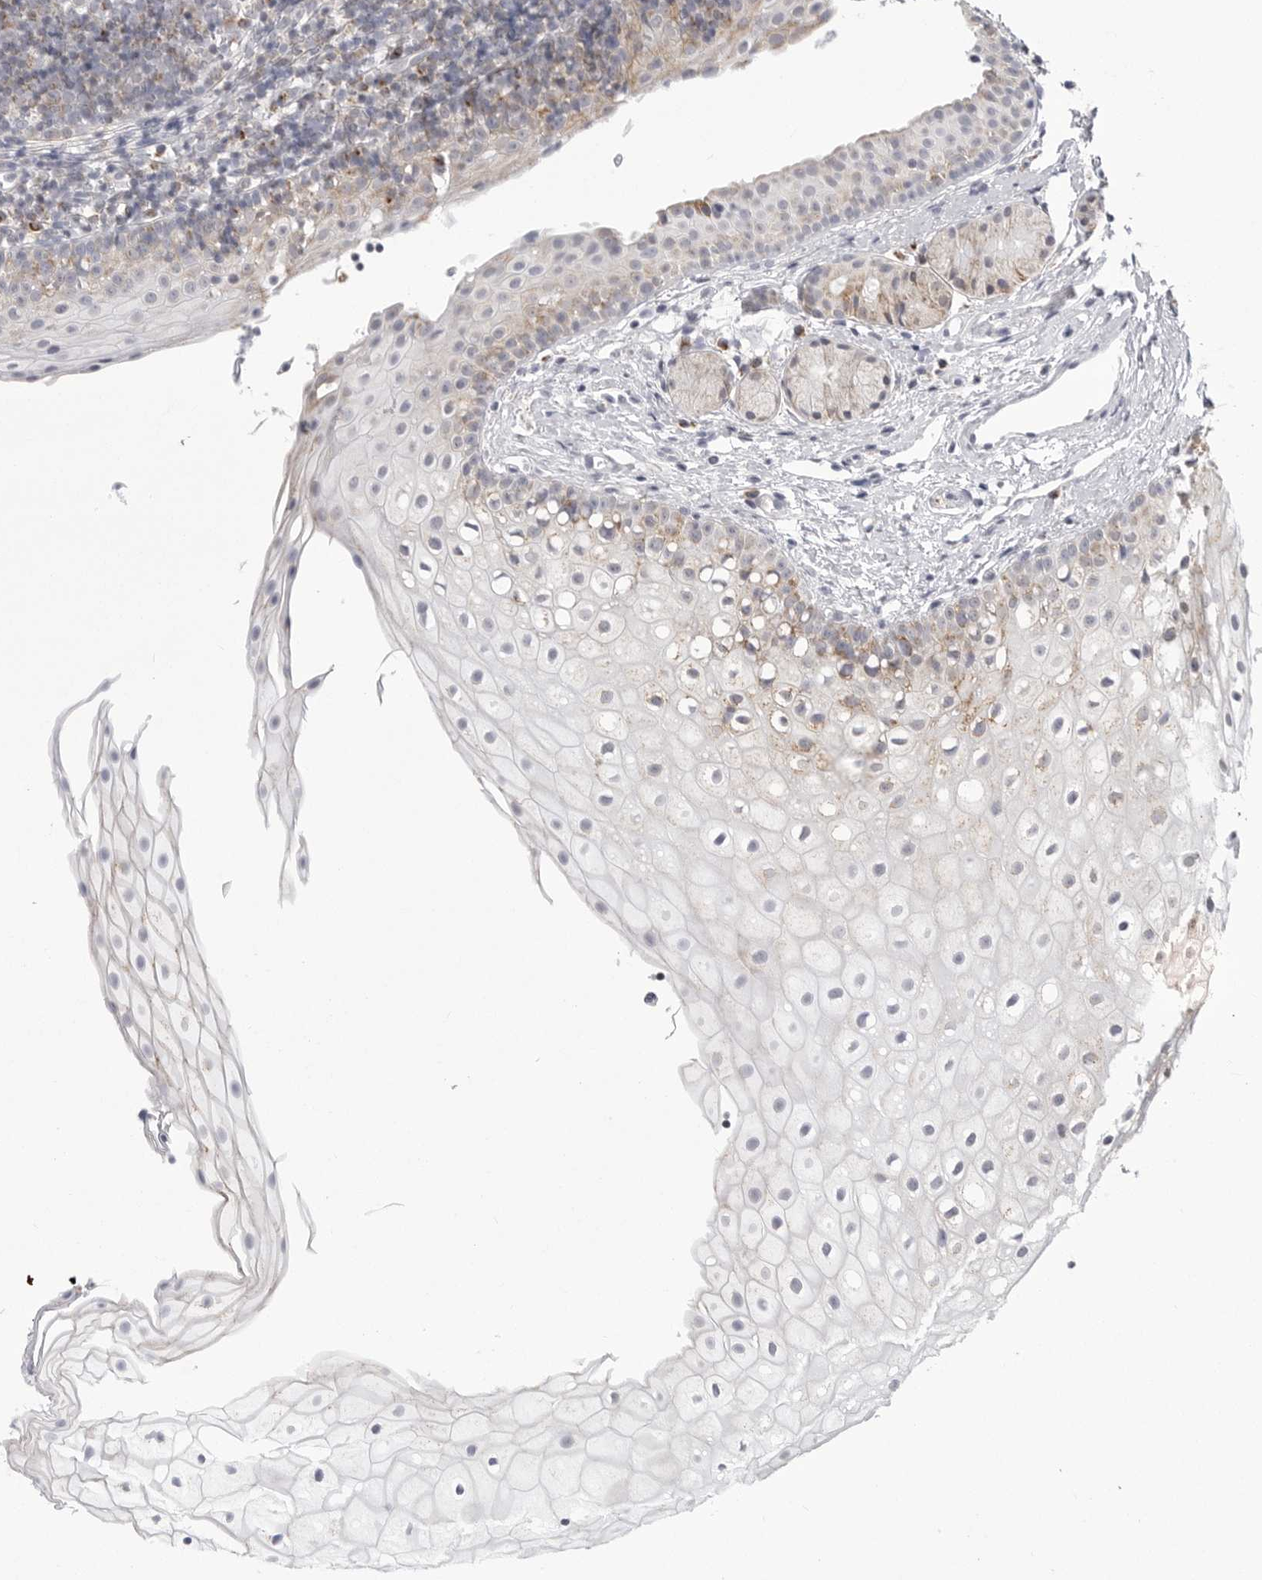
{"staining": {"intensity": "moderate", "quantity": "25%-75%", "location": "cytoplasmic/membranous"}, "tissue": "oral mucosa", "cell_type": "Squamous epithelial cells", "image_type": "normal", "snomed": [{"axis": "morphology", "description": "Normal tissue, NOS"}, {"axis": "topography", "description": "Oral tissue"}], "caption": "Protein positivity by immunohistochemistry (IHC) demonstrates moderate cytoplasmic/membranous positivity in about 25%-75% of squamous epithelial cells in normal oral mucosa. (DAB IHC, brown staining for protein, blue staining for nuclei).", "gene": "FH", "patient": {"sex": "male", "age": 28}}